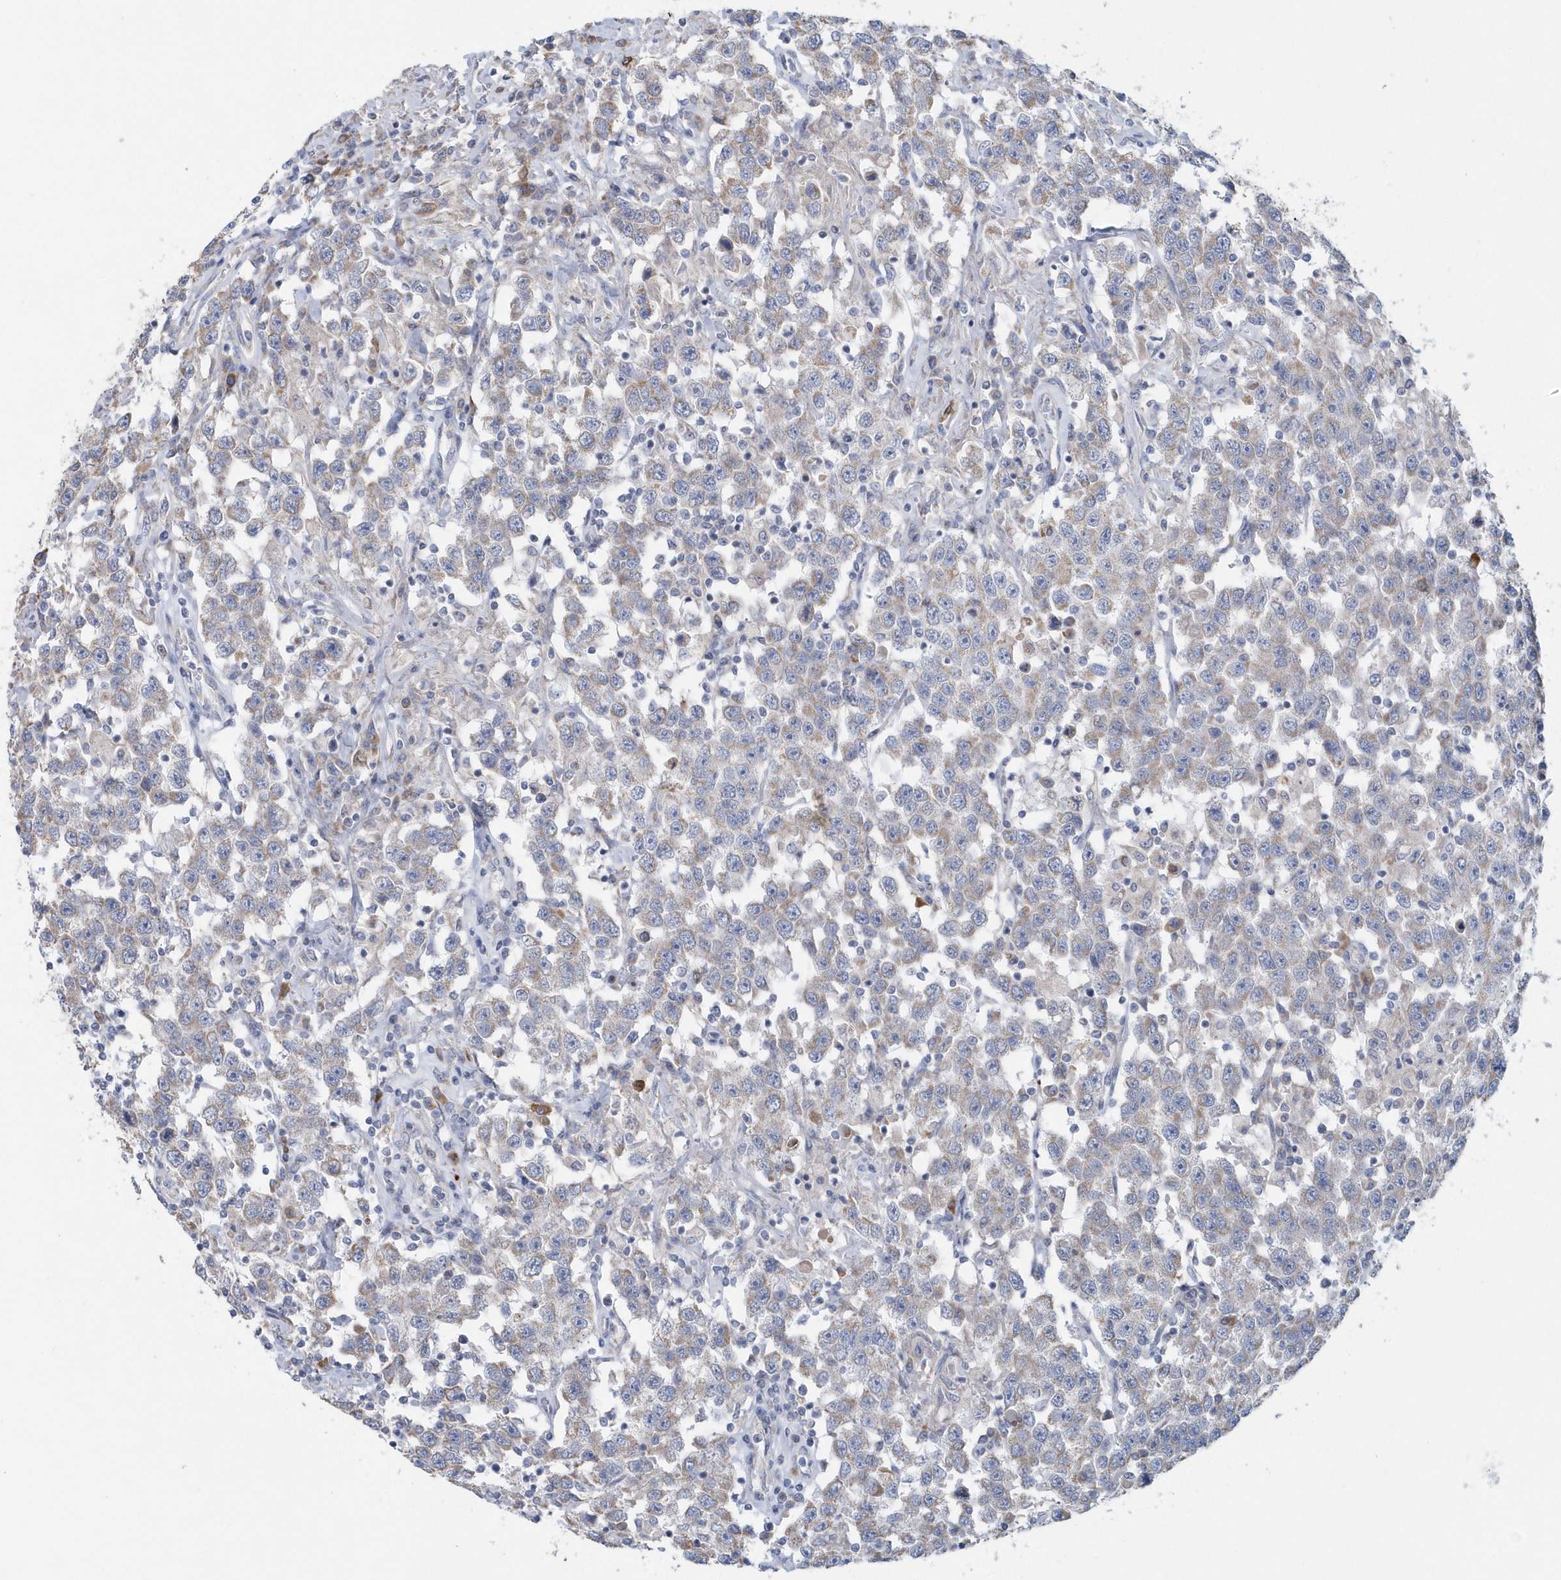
{"staining": {"intensity": "weak", "quantity": "<25%", "location": "cytoplasmic/membranous"}, "tissue": "testis cancer", "cell_type": "Tumor cells", "image_type": "cancer", "snomed": [{"axis": "morphology", "description": "Seminoma, NOS"}, {"axis": "topography", "description": "Testis"}], "caption": "Testis cancer was stained to show a protein in brown. There is no significant expression in tumor cells.", "gene": "SPATA18", "patient": {"sex": "male", "age": 41}}